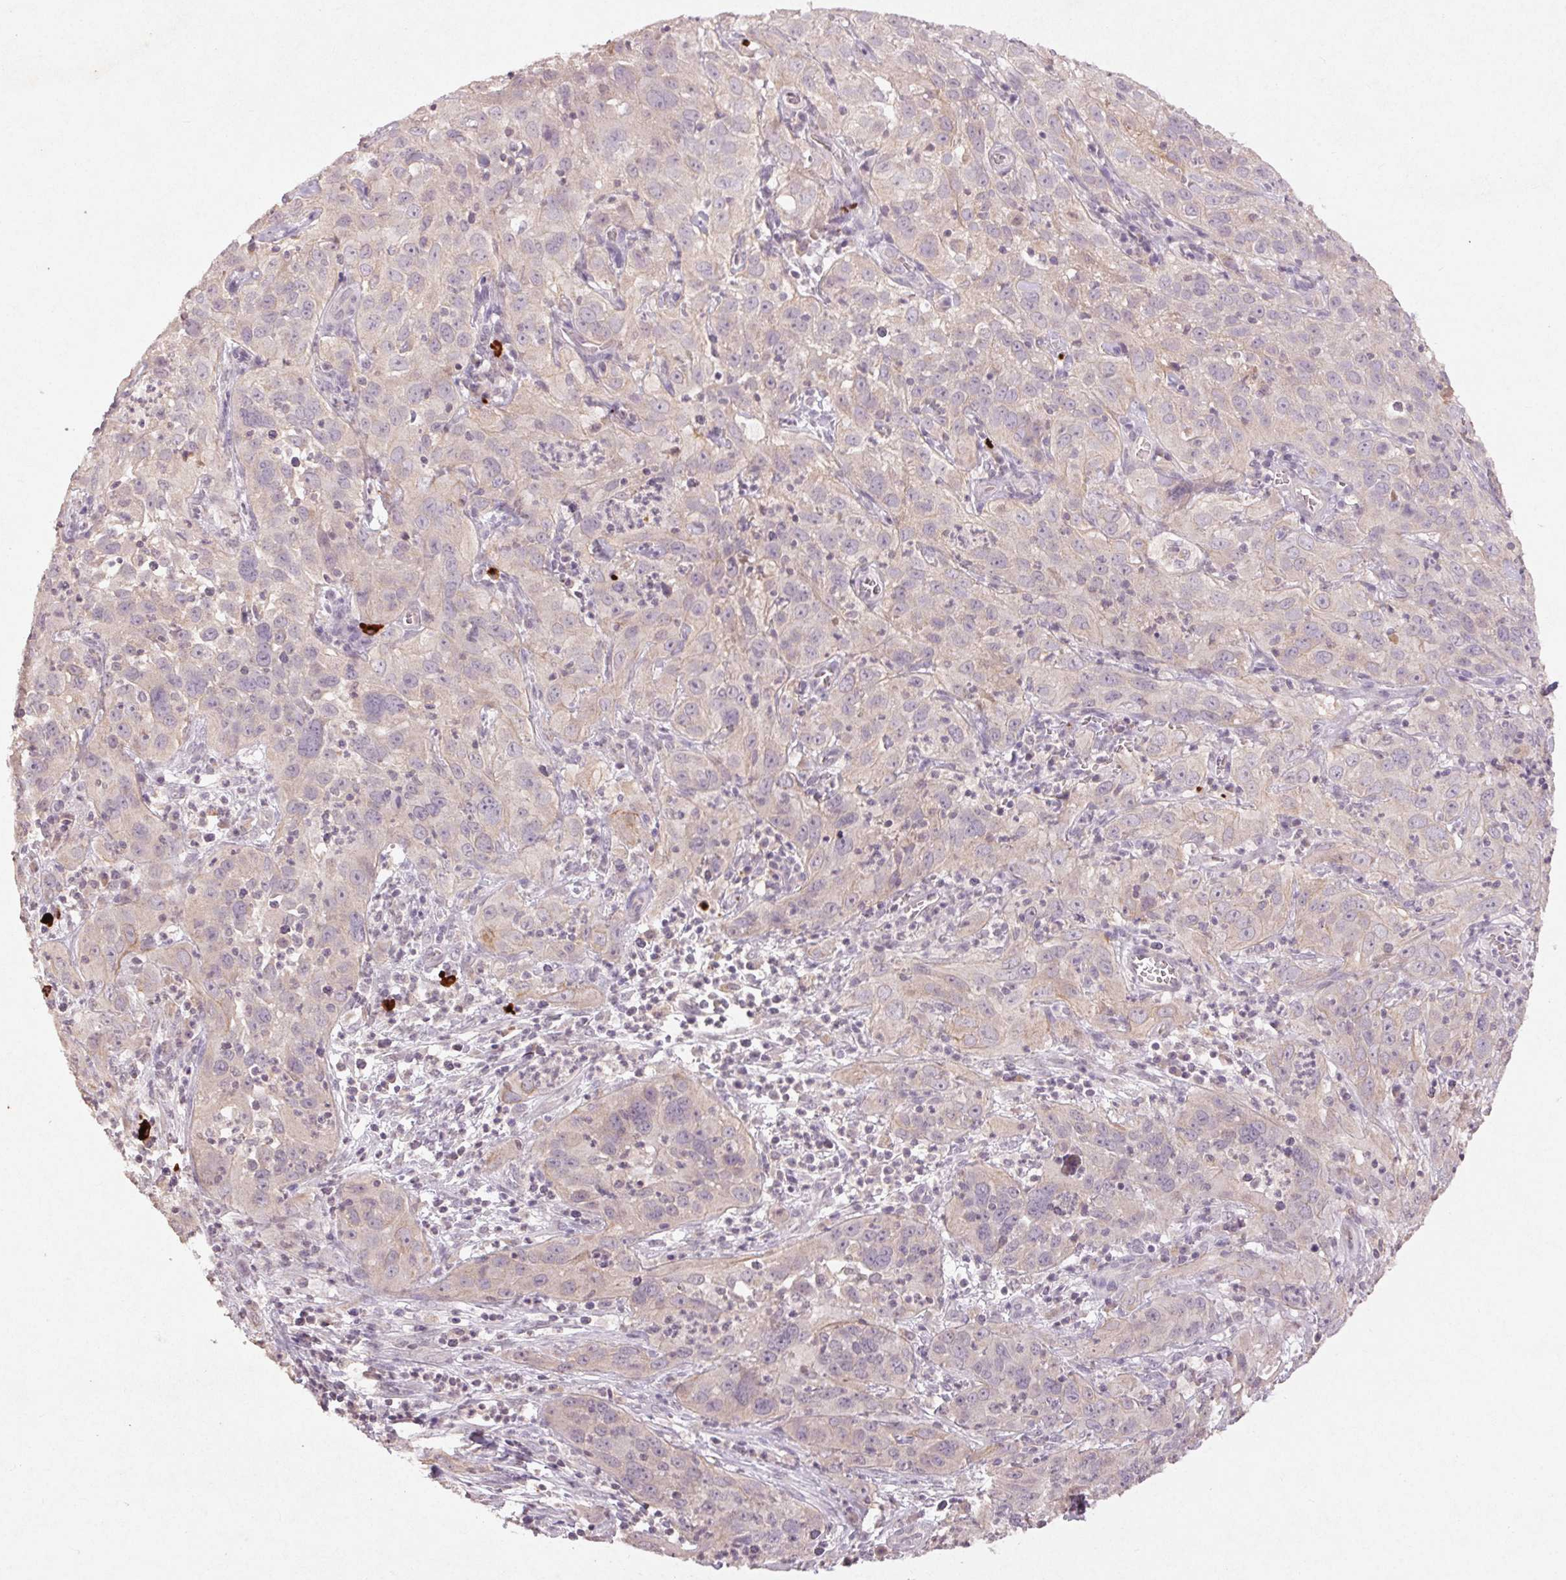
{"staining": {"intensity": "weak", "quantity": "<25%", "location": "cytoplasmic/membranous"}, "tissue": "cervical cancer", "cell_type": "Tumor cells", "image_type": "cancer", "snomed": [{"axis": "morphology", "description": "Squamous cell carcinoma, NOS"}, {"axis": "topography", "description": "Cervix"}], "caption": "Protein analysis of cervical squamous cell carcinoma displays no significant positivity in tumor cells.", "gene": "KLRC3", "patient": {"sex": "female", "age": 32}}